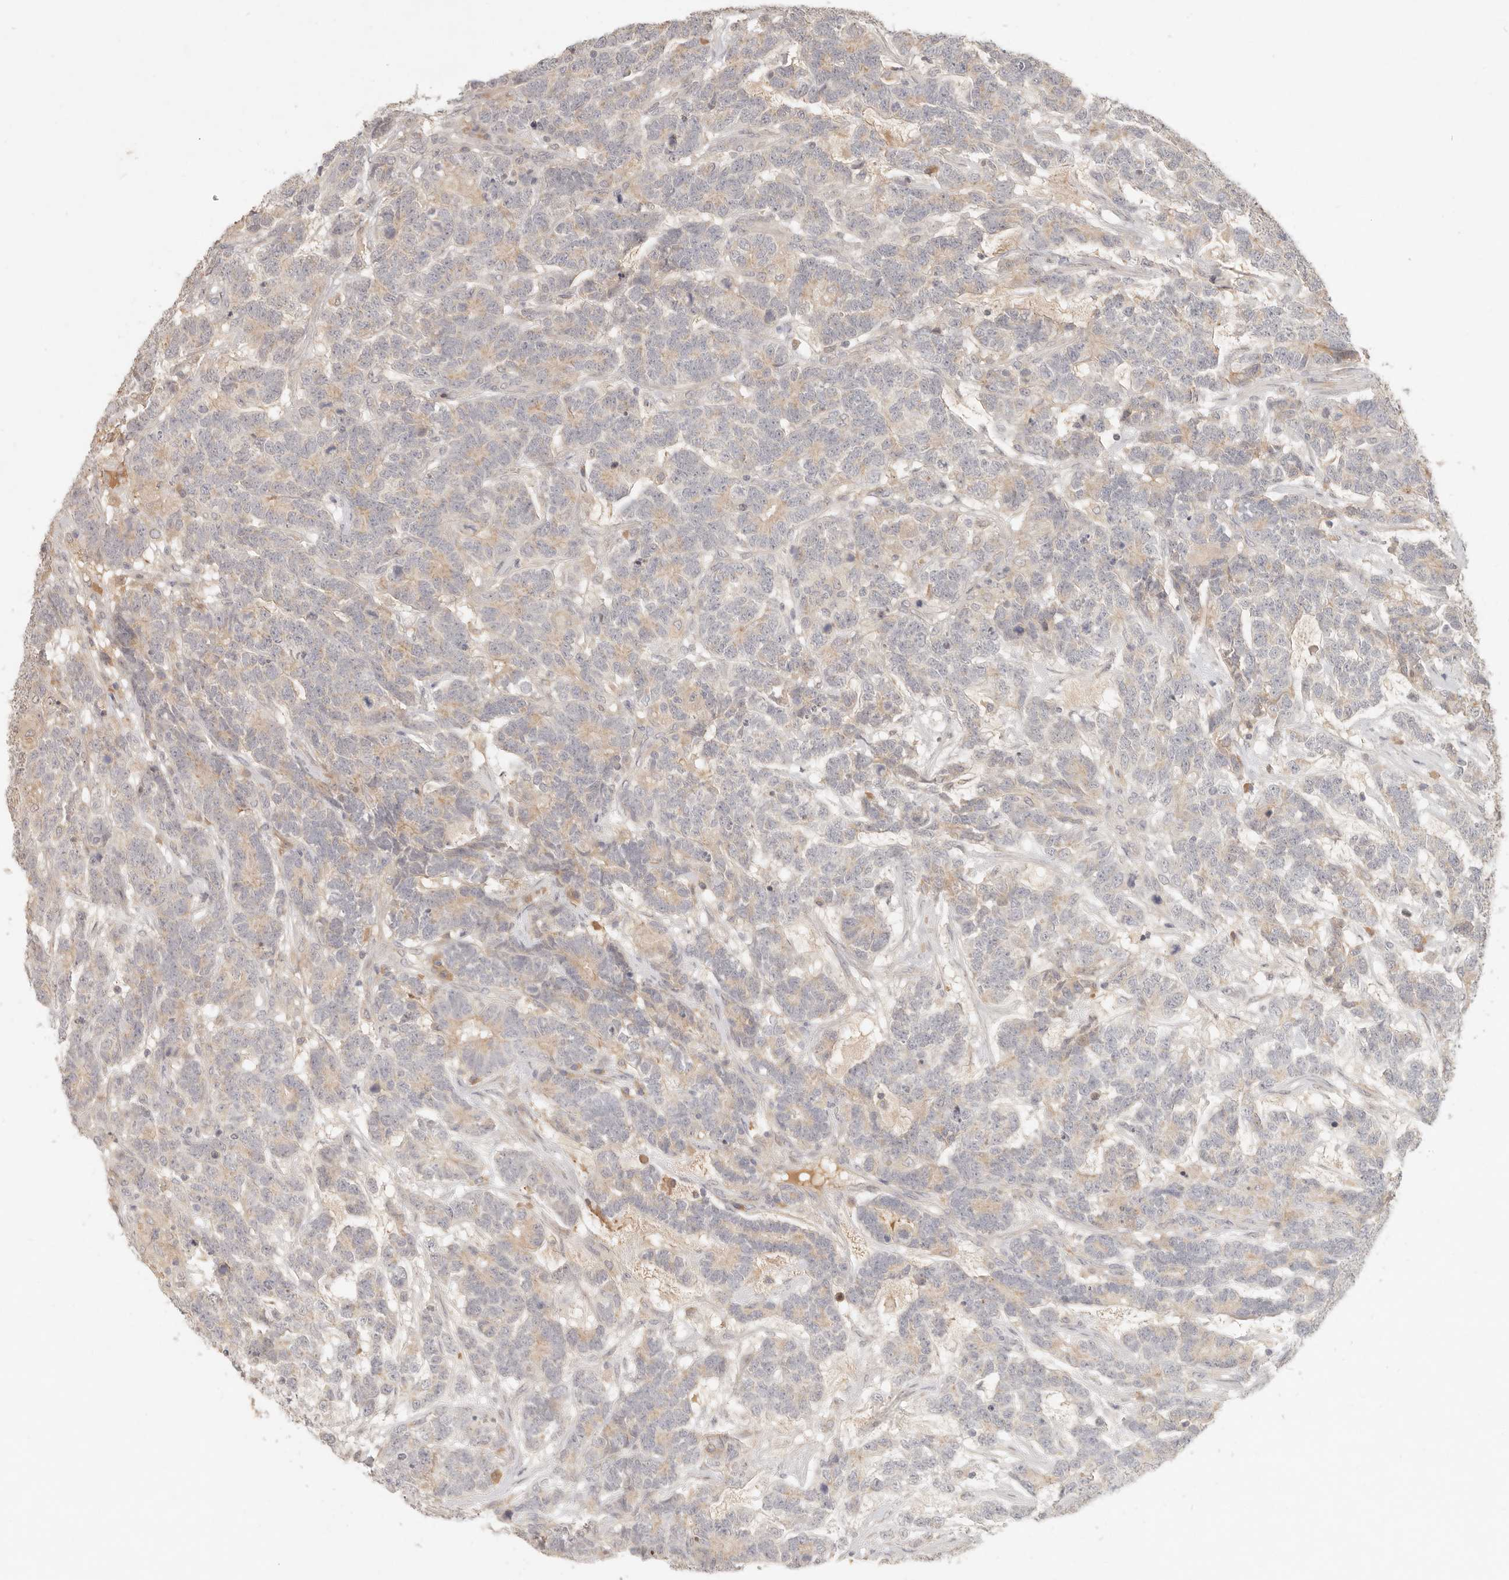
{"staining": {"intensity": "weak", "quantity": "25%-75%", "location": "cytoplasmic/membranous"}, "tissue": "testis cancer", "cell_type": "Tumor cells", "image_type": "cancer", "snomed": [{"axis": "morphology", "description": "Carcinoma, Embryonal, NOS"}, {"axis": "topography", "description": "Testis"}], "caption": "This photomicrograph shows immunohistochemistry (IHC) staining of human testis cancer, with low weak cytoplasmic/membranous staining in approximately 25%-75% of tumor cells.", "gene": "UBXN11", "patient": {"sex": "male", "age": 26}}